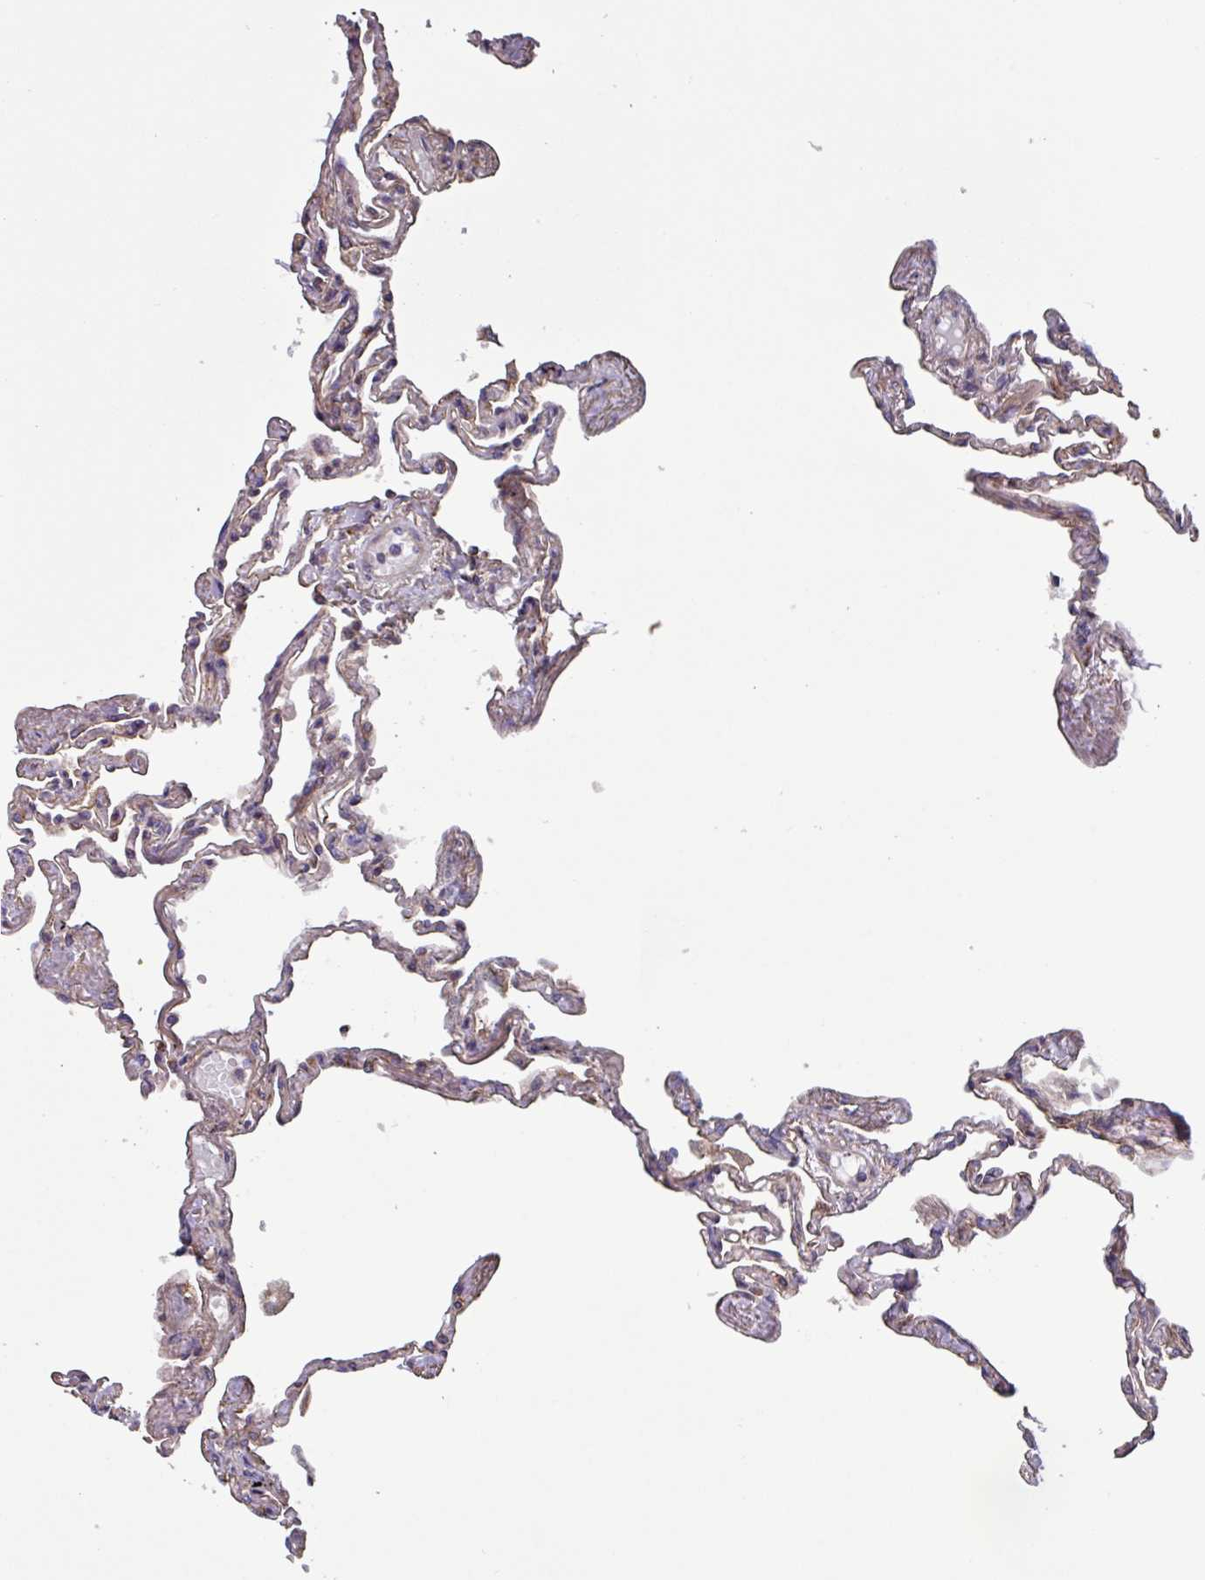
{"staining": {"intensity": "weak", "quantity": "25%-75%", "location": "cytoplasmic/membranous"}, "tissue": "lung", "cell_type": "Alveolar cells", "image_type": "normal", "snomed": [{"axis": "morphology", "description": "Normal tissue, NOS"}, {"axis": "topography", "description": "Lung"}], "caption": "Immunohistochemical staining of benign lung shows low levels of weak cytoplasmic/membranous positivity in approximately 25%-75% of alveolar cells.", "gene": "PLEKHD1", "patient": {"sex": "female", "age": 67}}